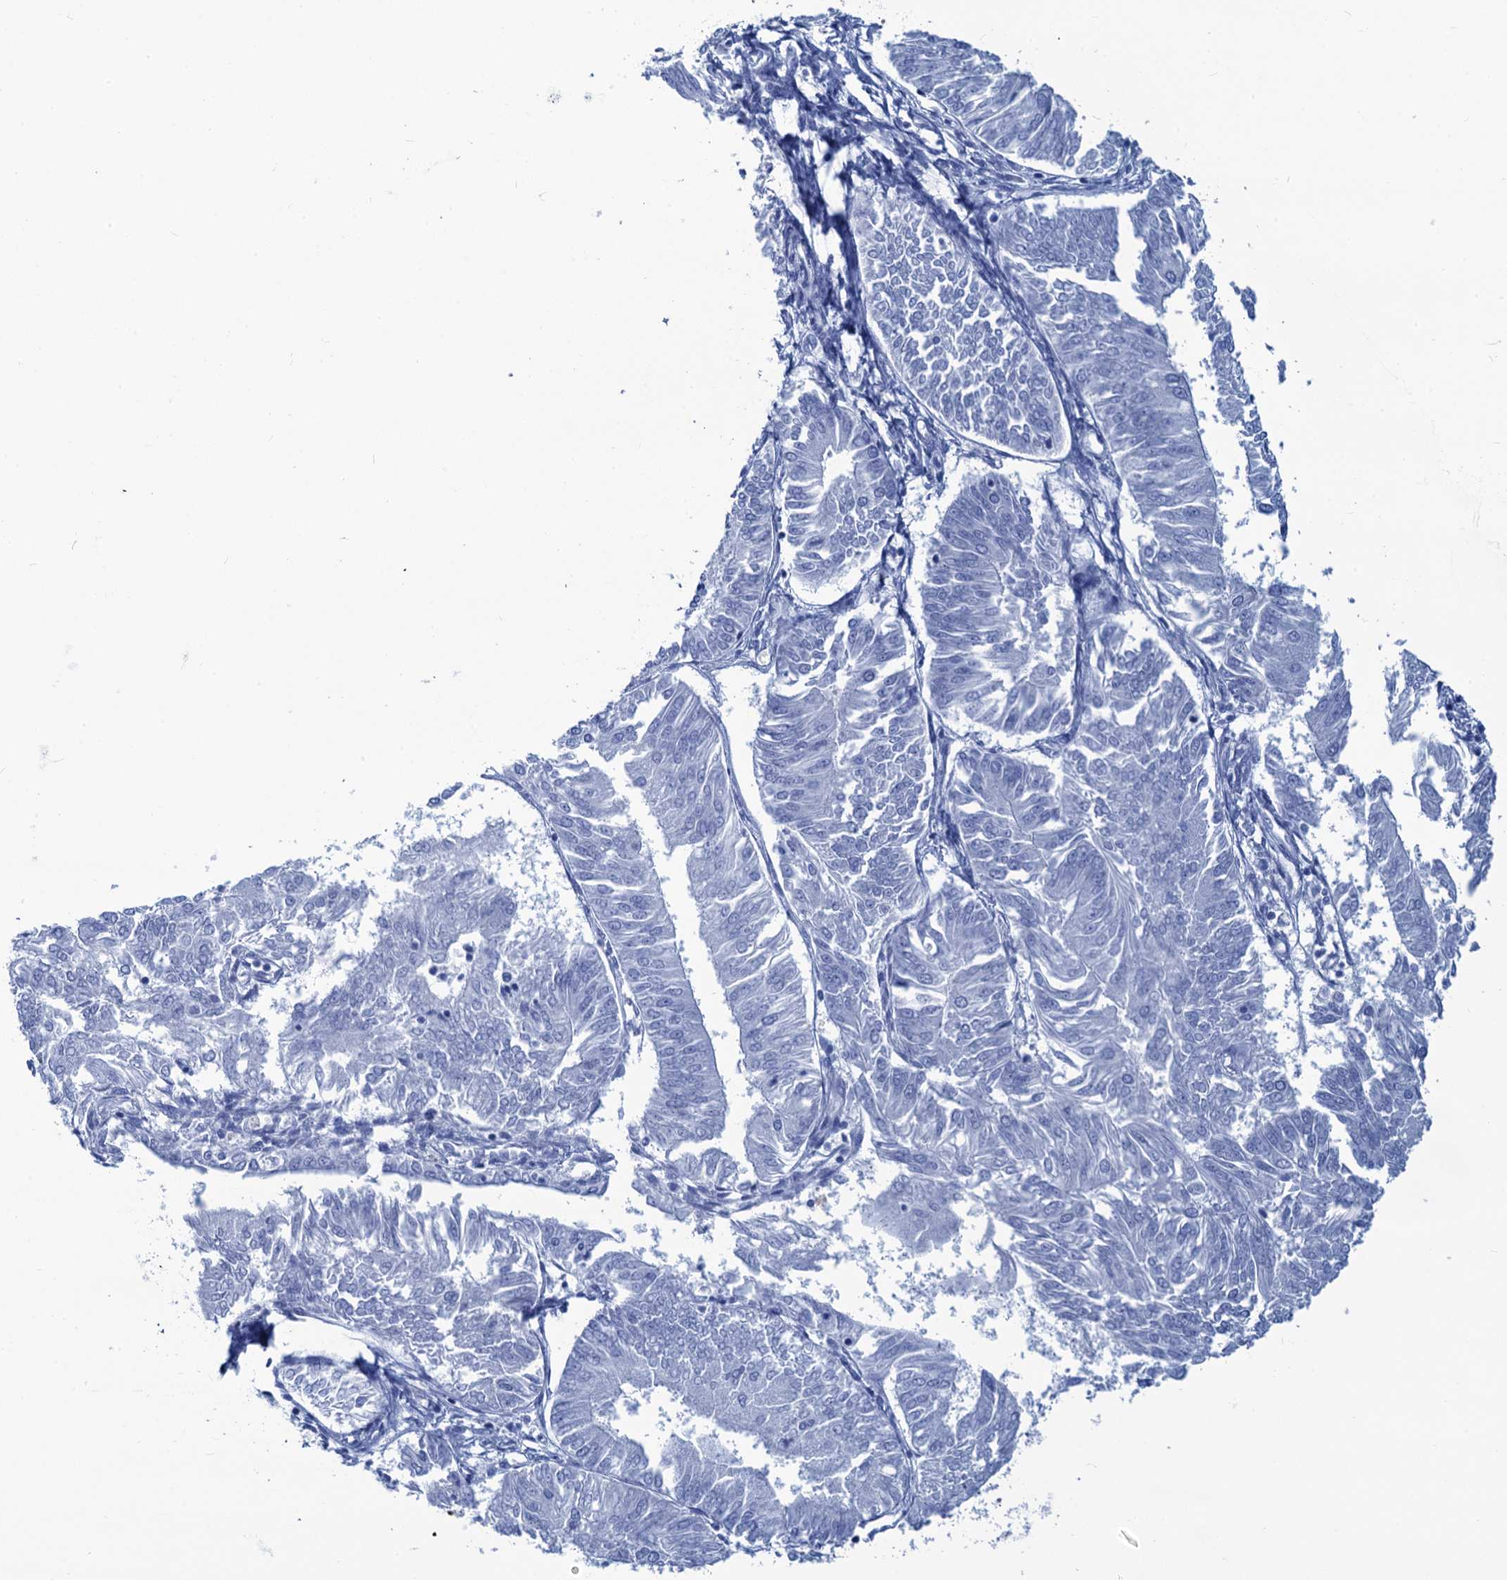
{"staining": {"intensity": "negative", "quantity": "none", "location": "none"}, "tissue": "endometrial cancer", "cell_type": "Tumor cells", "image_type": "cancer", "snomed": [{"axis": "morphology", "description": "Adenocarcinoma, NOS"}, {"axis": "topography", "description": "Endometrium"}], "caption": "High power microscopy photomicrograph of an immunohistochemistry photomicrograph of endometrial cancer (adenocarcinoma), revealing no significant staining in tumor cells.", "gene": "CABYR", "patient": {"sex": "female", "age": 58}}